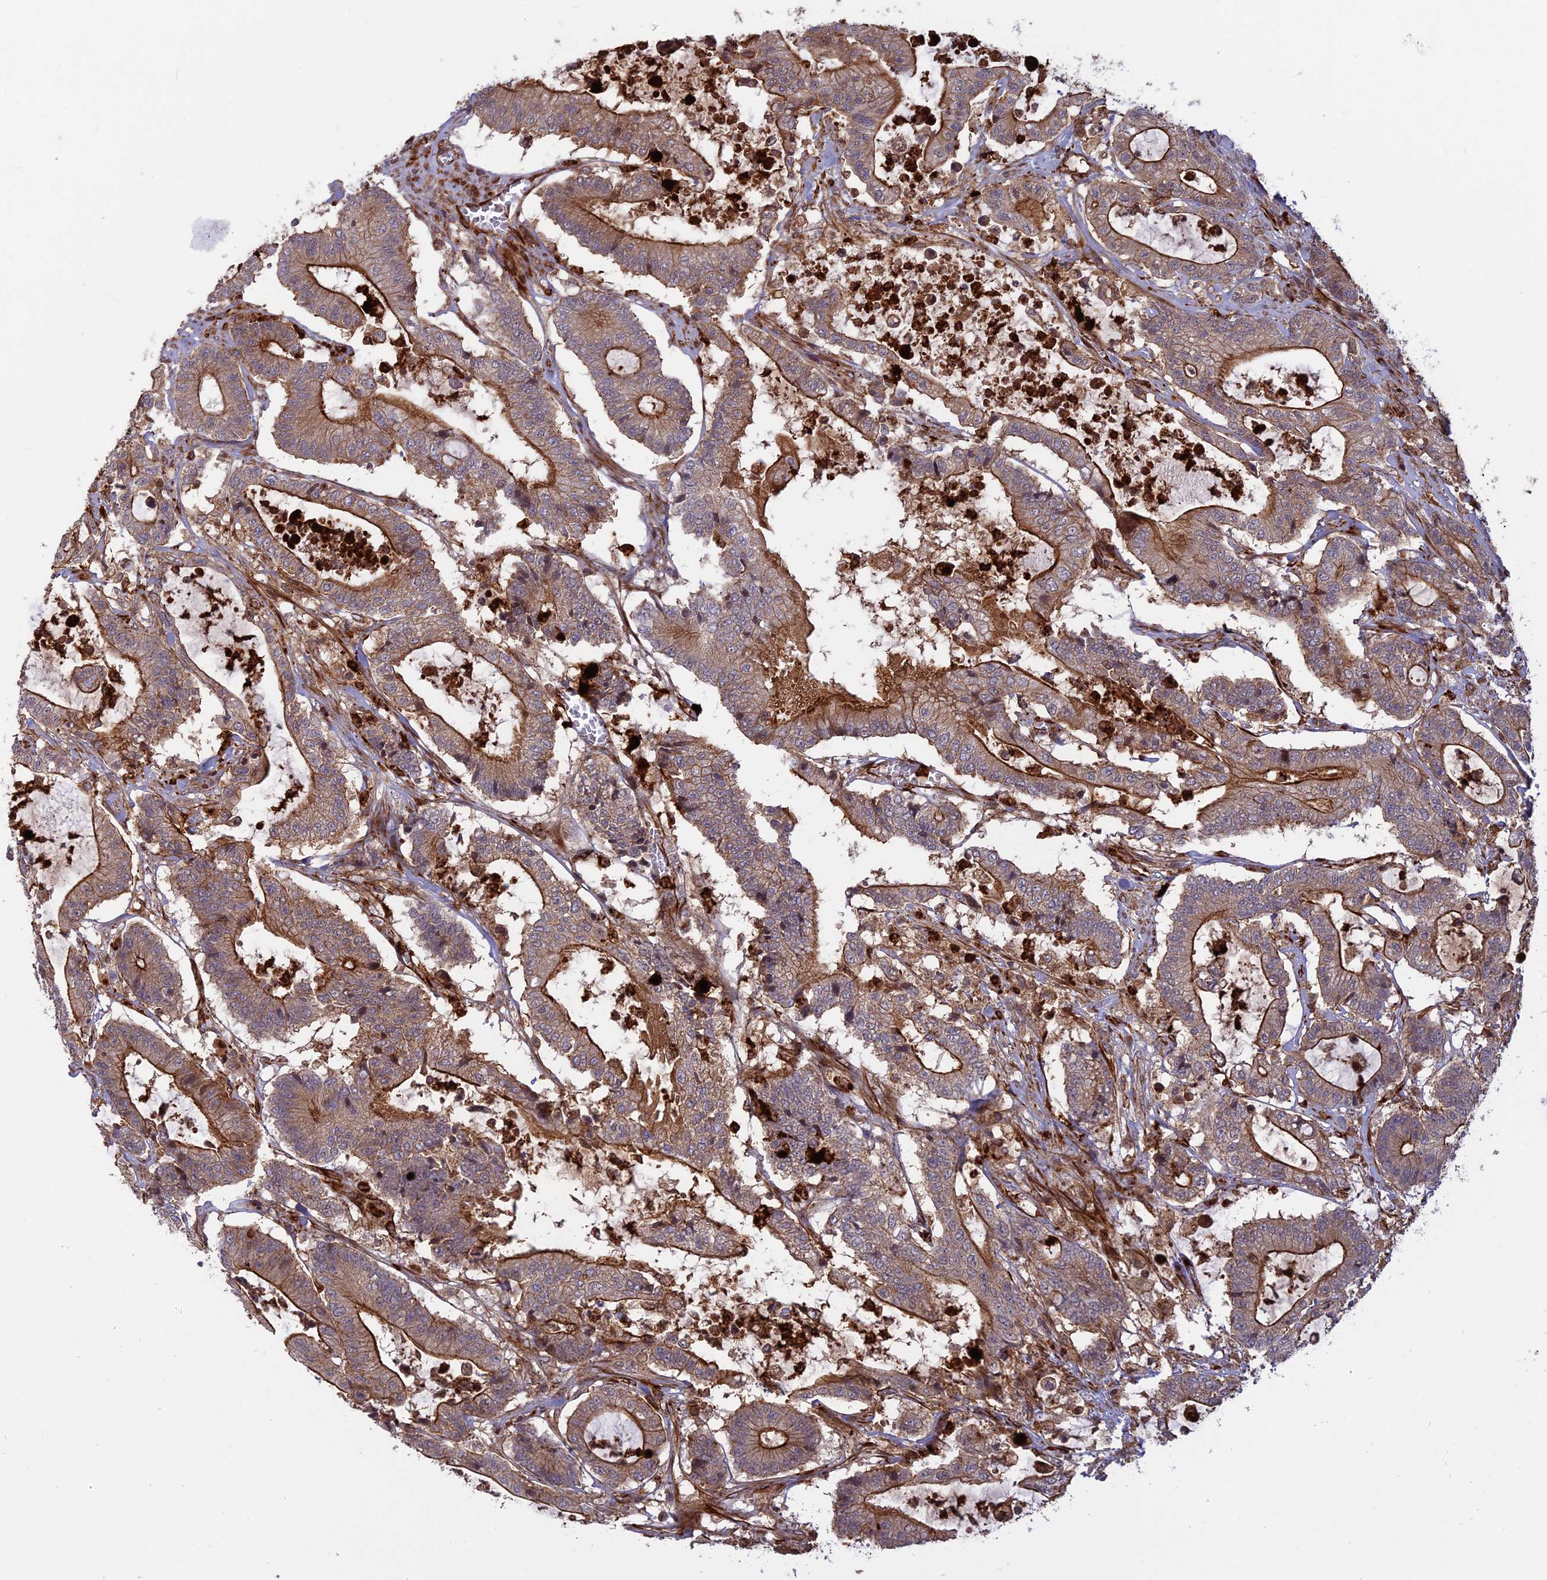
{"staining": {"intensity": "strong", "quantity": "25%-75%", "location": "cytoplasmic/membranous"}, "tissue": "colorectal cancer", "cell_type": "Tumor cells", "image_type": "cancer", "snomed": [{"axis": "morphology", "description": "Adenocarcinoma, NOS"}, {"axis": "topography", "description": "Colon"}], "caption": "Tumor cells demonstrate strong cytoplasmic/membranous expression in about 25%-75% of cells in colorectal cancer (adenocarcinoma). The staining was performed using DAB, with brown indicating positive protein expression. Nuclei are stained blue with hematoxylin.", "gene": "PHLDB3", "patient": {"sex": "female", "age": 84}}